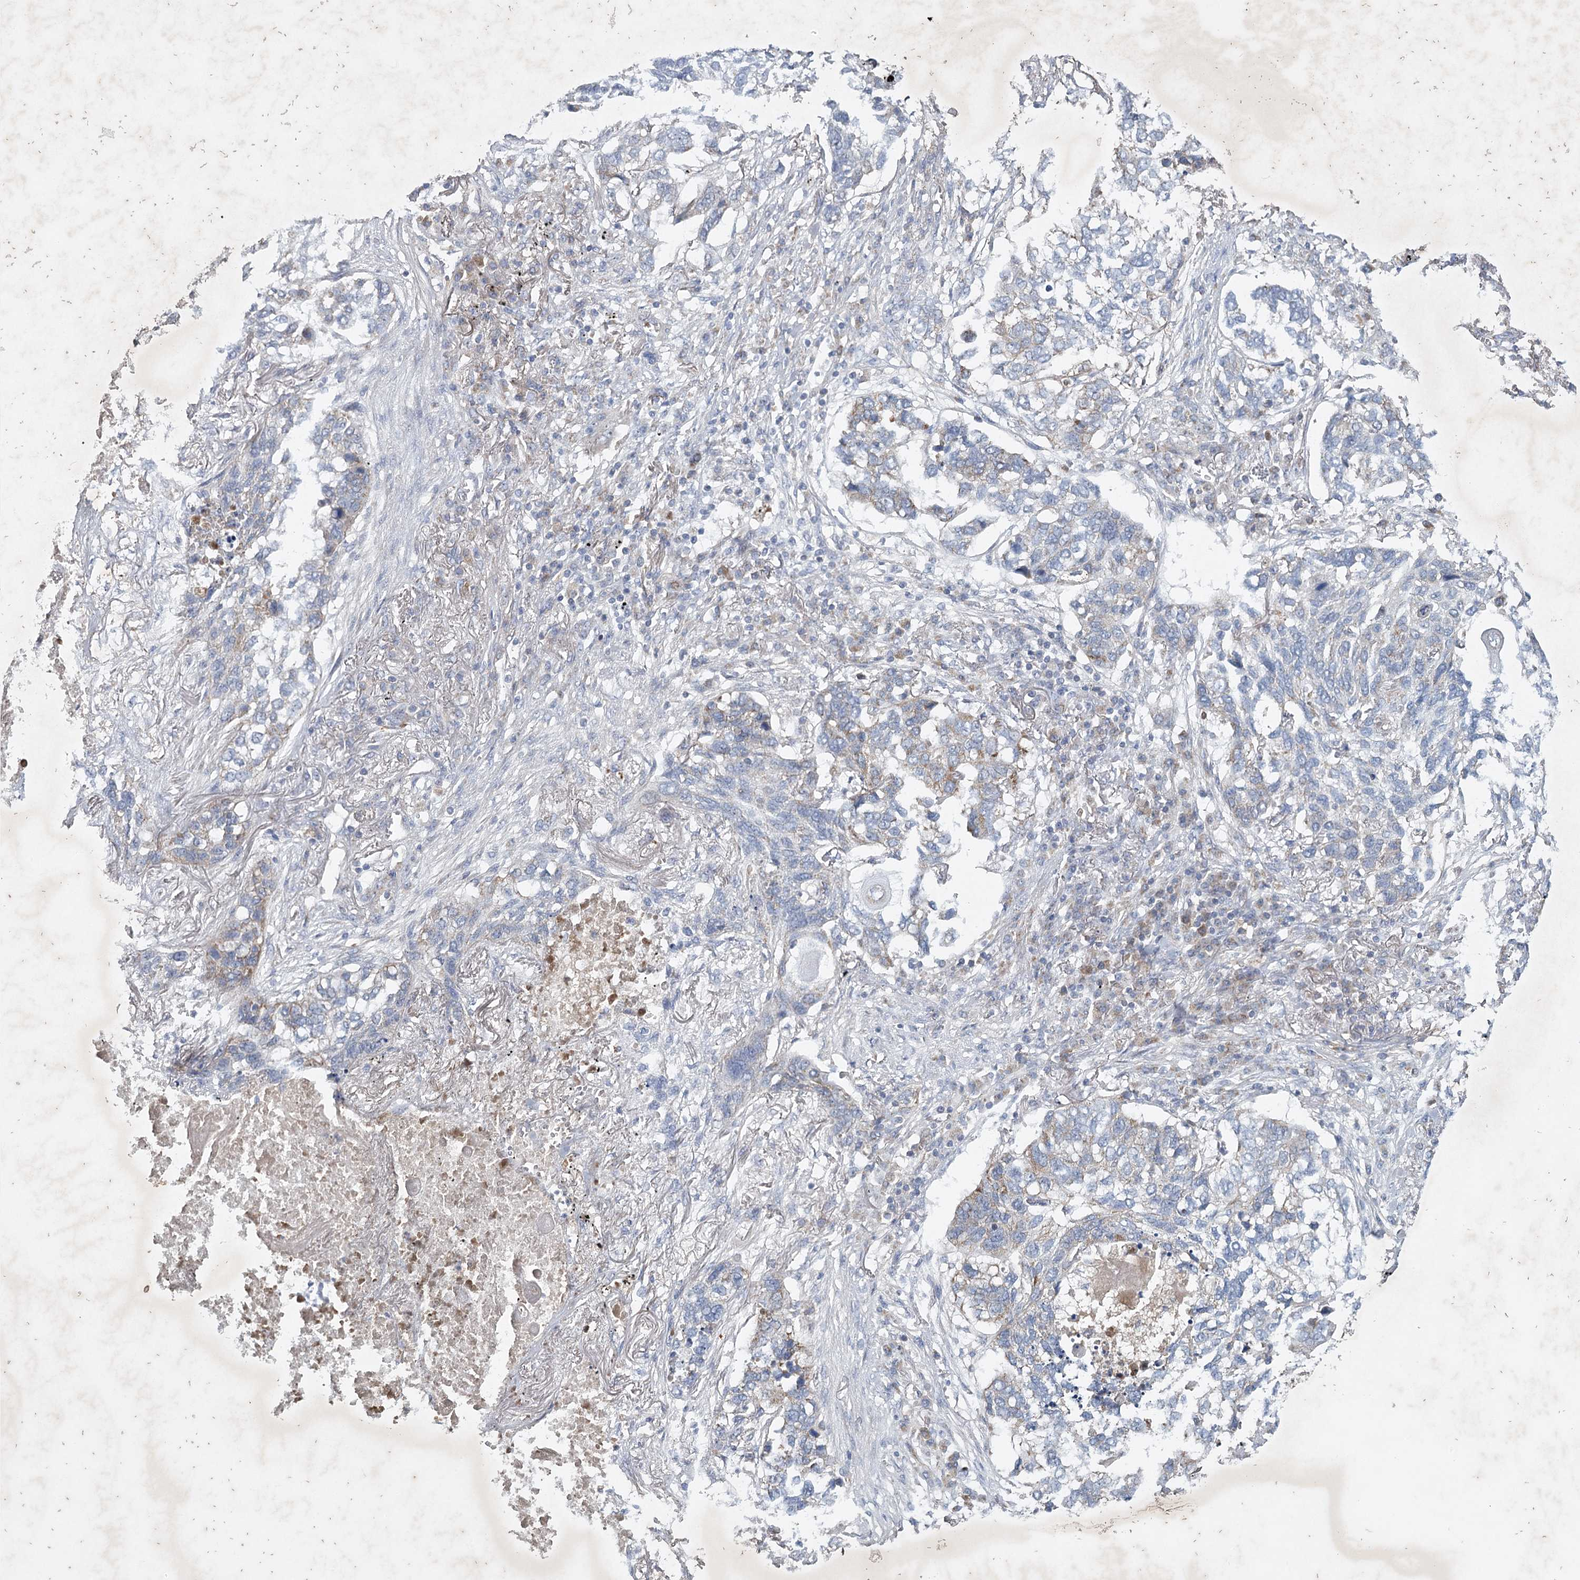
{"staining": {"intensity": "negative", "quantity": "none", "location": "none"}, "tissue": "lung cancer", "cell_type": "Tumor cells", "image_type": "cancer", "snomed": [{"axis": "morphology", "description": "Squamous cell carcinoma, NOS"}, {"axis": "topography", "description": "Lung"}], "caption": "Squamous cell carcinoma (lung) was stained to show a protein in brown. There is no significant staining in tumor cells.", "gene": "MRPL44", "patient": {"sex": "female", "age": 63}}